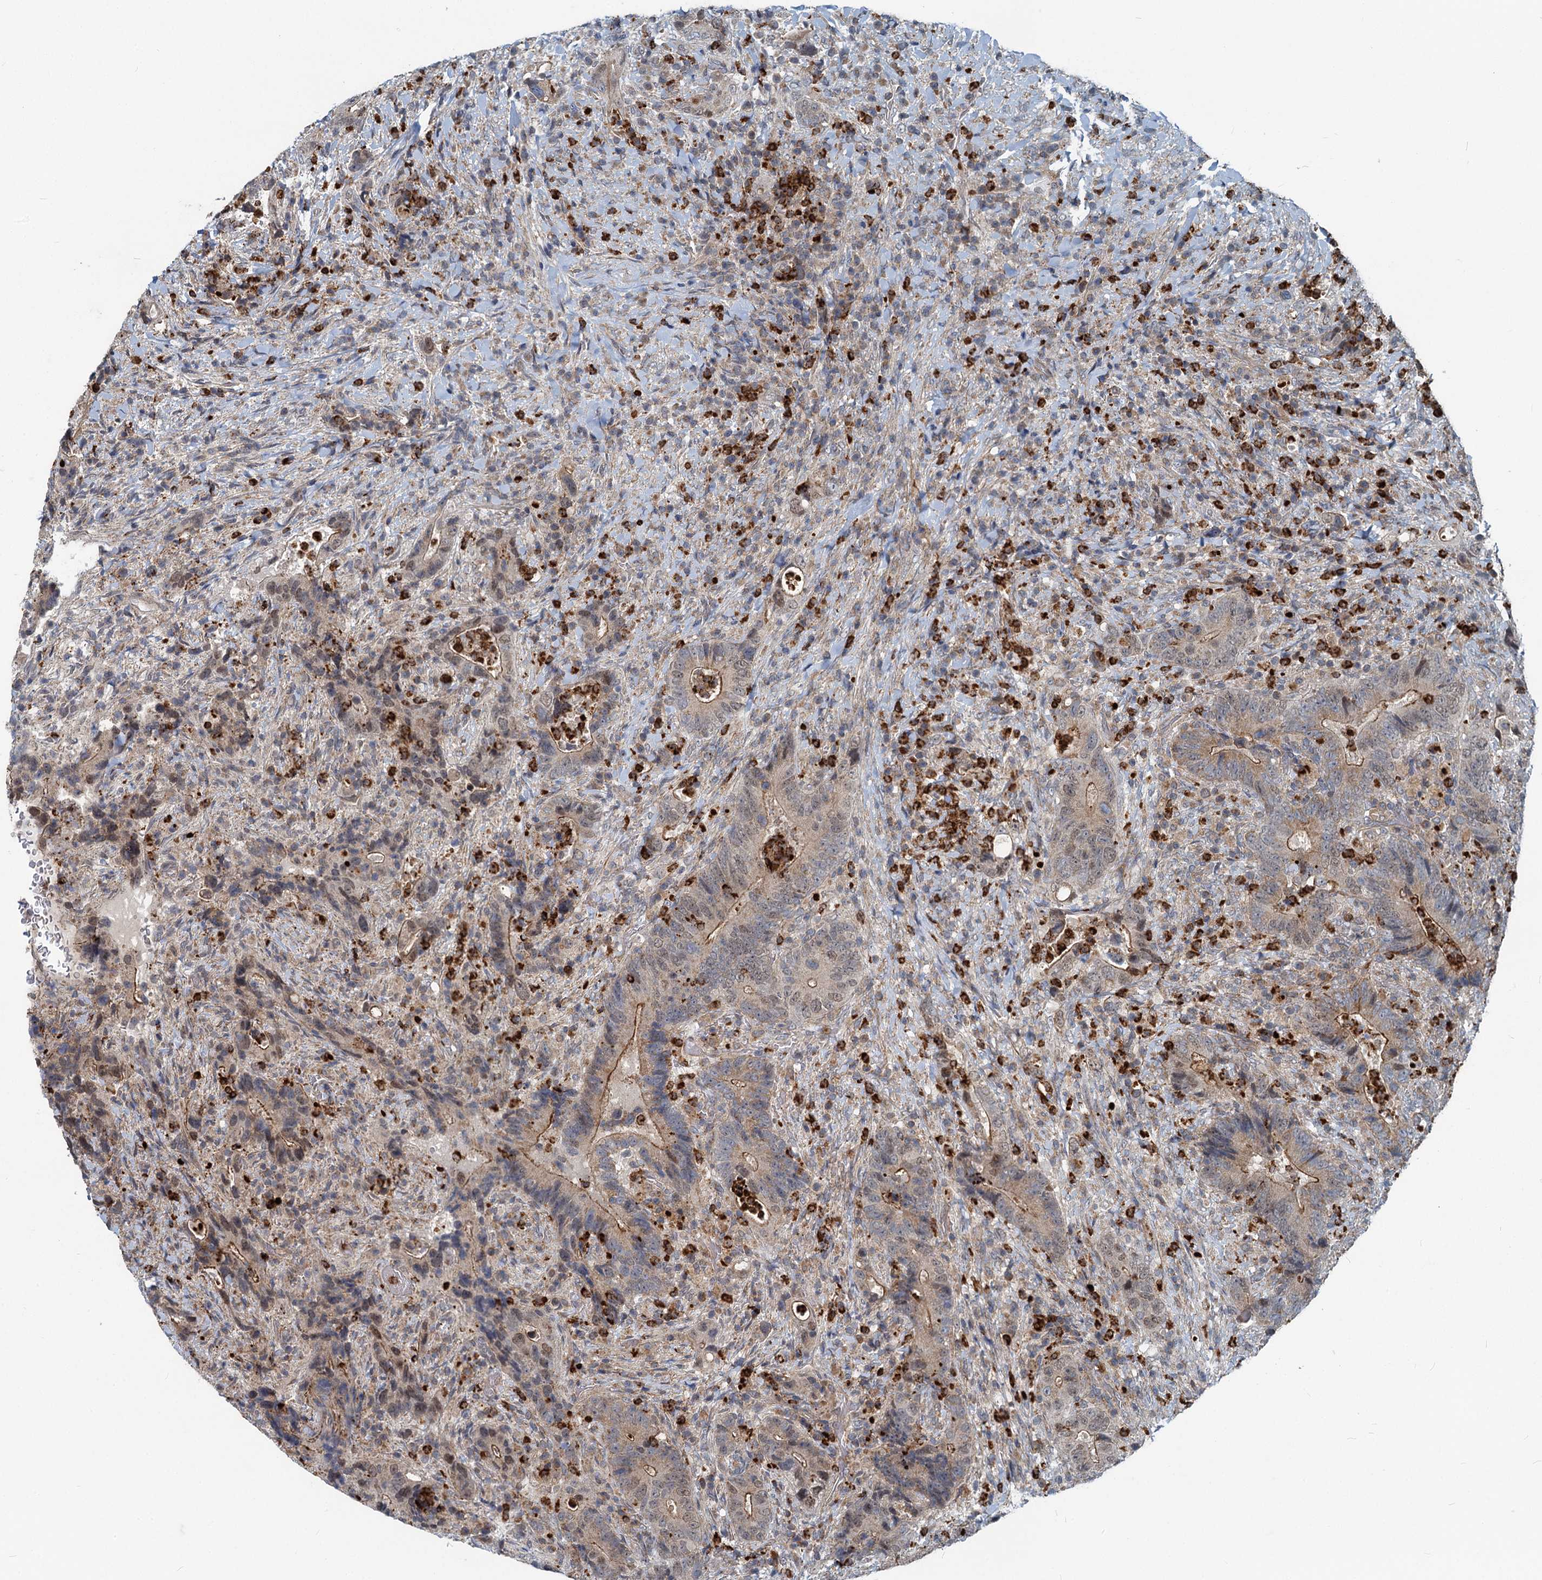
{"staining": {"intensity": "moderate", "quantity": "<25%", "location": "cytoplasmic/membranous"}, "tissue": "colorectal cancer", "cell_type": "Tumor cells", "image_type": "cancer", "snomed": [{"axis": "morphology", "description": "Adenocarcinoma, NOS"}, {"axis": "topography", "description": "Colon"}], "caption": "There is low levels of moderate cytoplasmic/membranous expression in tumor cells of colorectal cancer (adenocarcinoma), as demonstrated by immunohistochemical staining (brown color).", "gene": "ADCY2", "patient": {"sex": "female", "age": 75}}